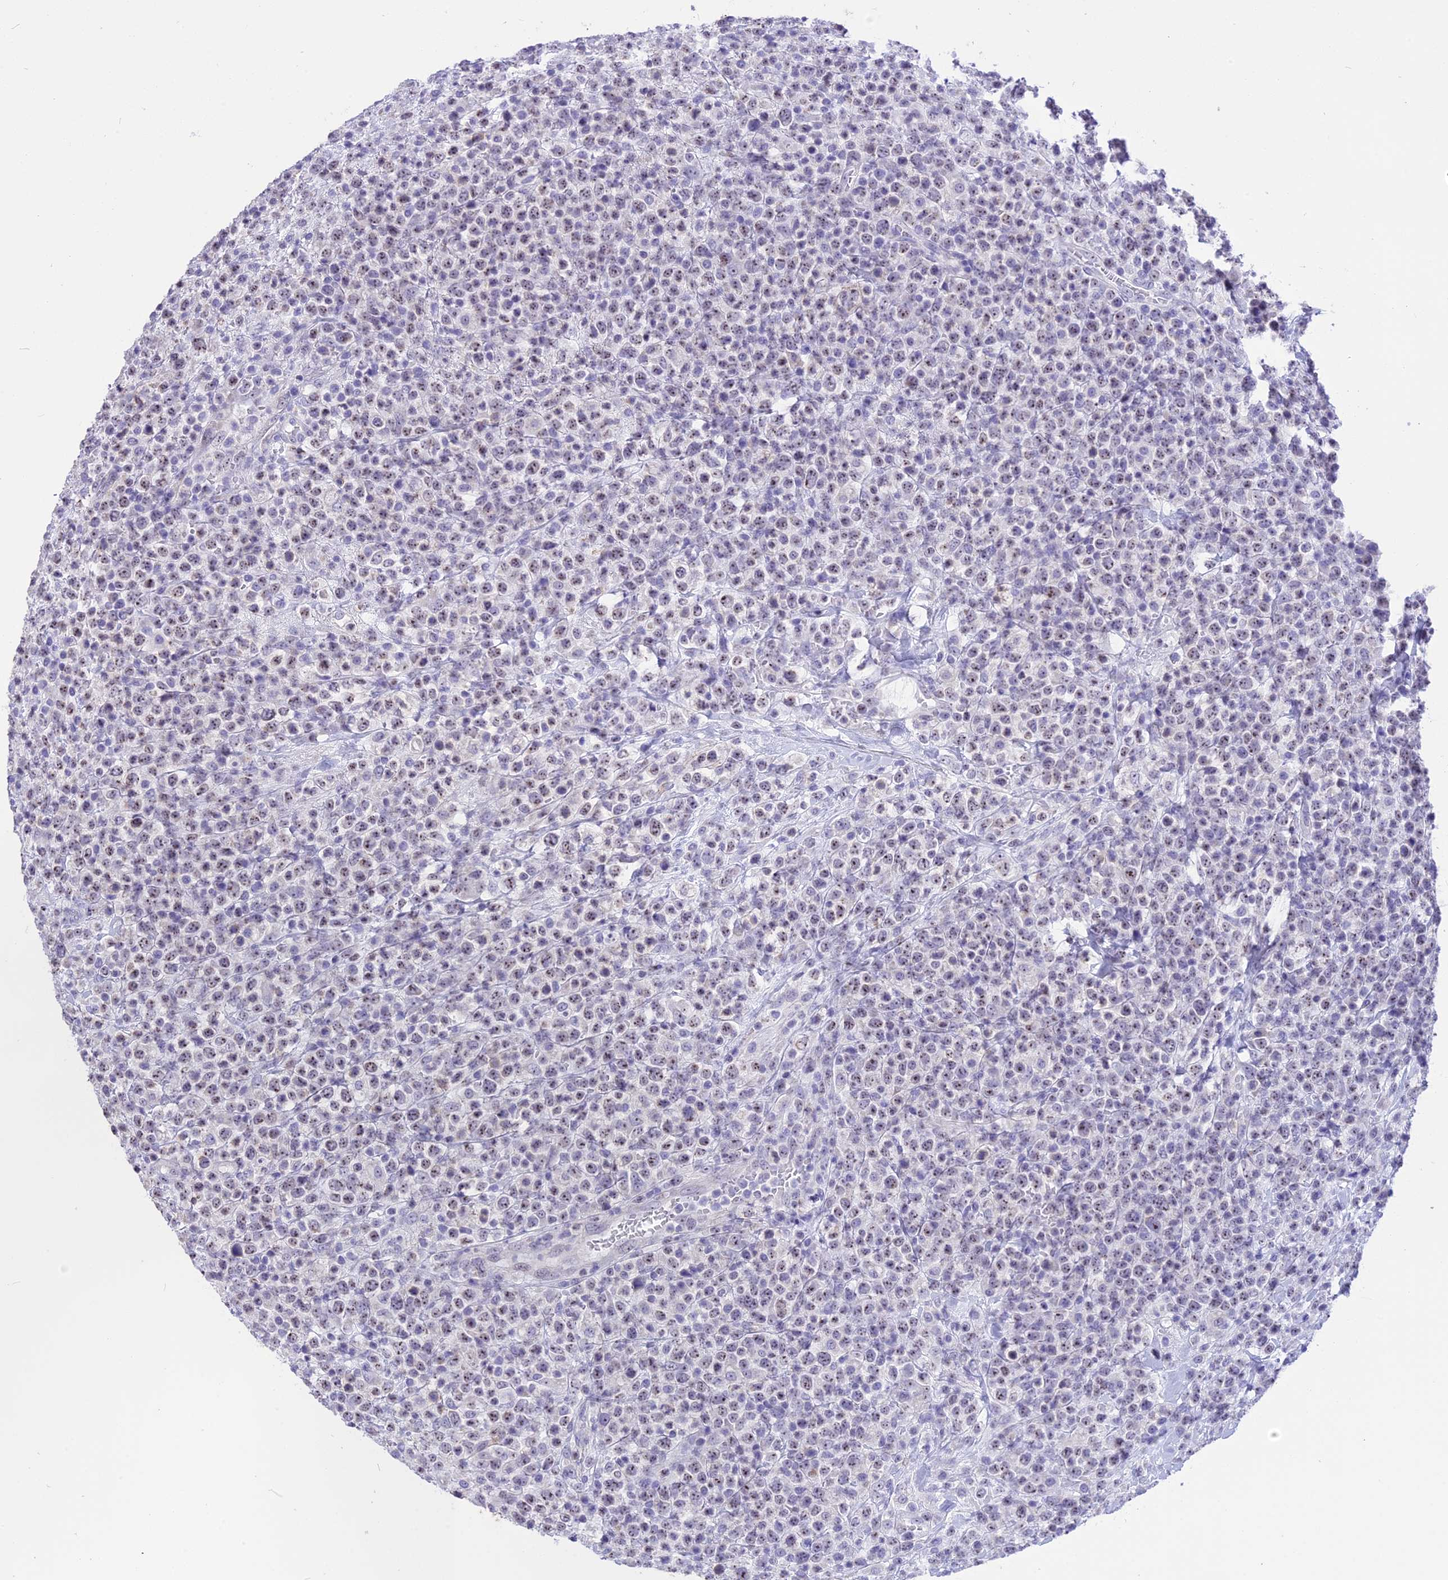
{"staining": {"intensity": "weak", "quantity": "25%-75%", "location": "nuclear"}, "tissue": "lymphoma", "cell_type": "Tumor cells", "image_type": "cancer", "snomed": [{"axis": "morphology", "description": "Malignant lymphoma, non-Hodgkin's type, High grade"}, {"axis": "topography", "description": "Colon"}], "caption": "IHC of lymphoma reveals low levels of weak nuclear positivity in approximately 25%-75% of tumor cells.", "gene": "CMSS1", "patient": {"sex": "female", "age": 53}}